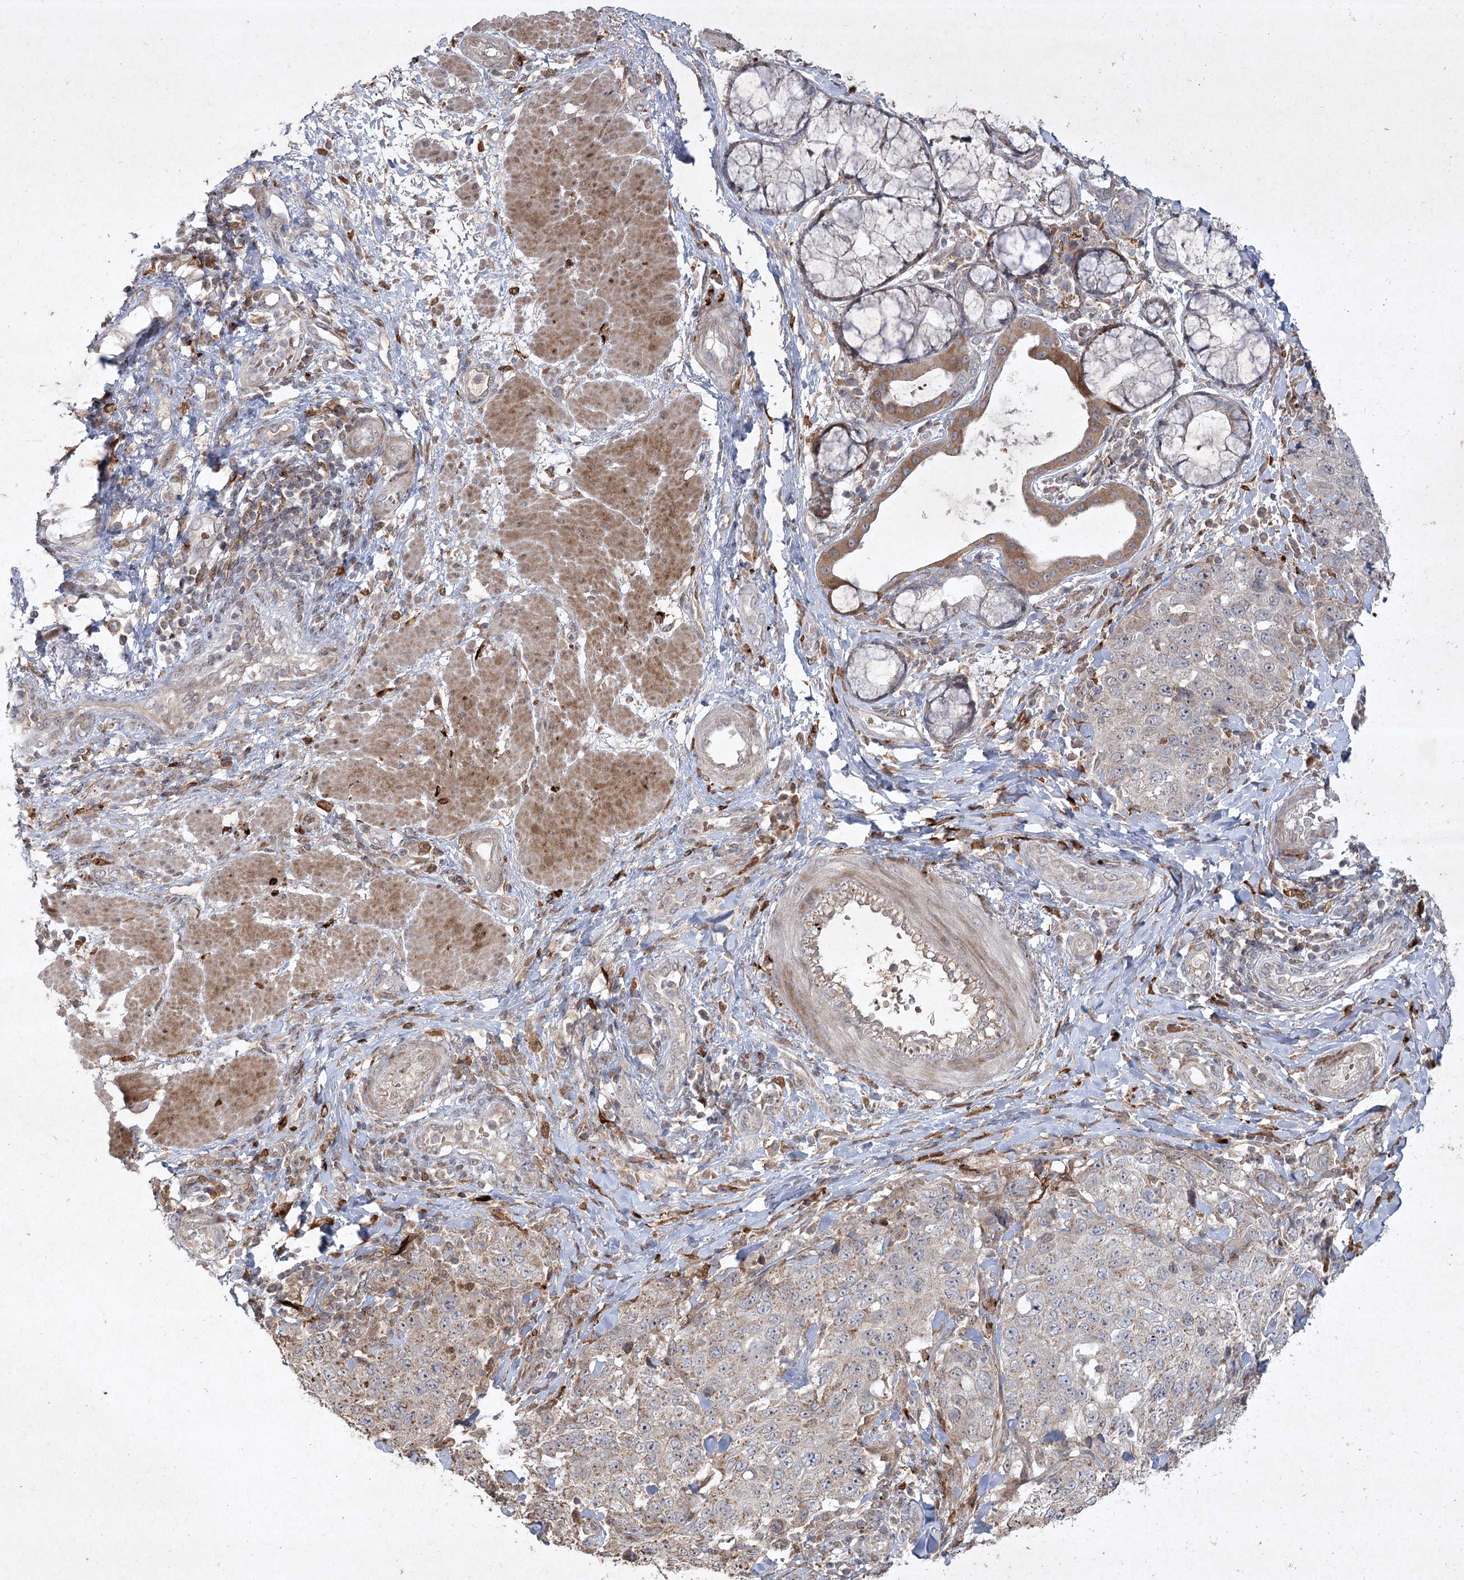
{"staining": {"intensity": "weak", "quantity": "<25%", "location": "cytoplasmic/membranous"}, "tissue": "stomach cancer", "cell_type": "Tumor cells", "image_type": "cancer", "snomed": [{"axis": "morphology", "description": "Adenocarcinoma, NOS"}, {"axis": "topography", "description": "Stomach"}], "caption": "This is an immunohistochemistry (IHC) photomicrograph of human adenocarcinoma (stomach). There is no positivity in tumor cells.", "gene": "KBTBD4", "patient": {"sex": "male", "age": 48}}